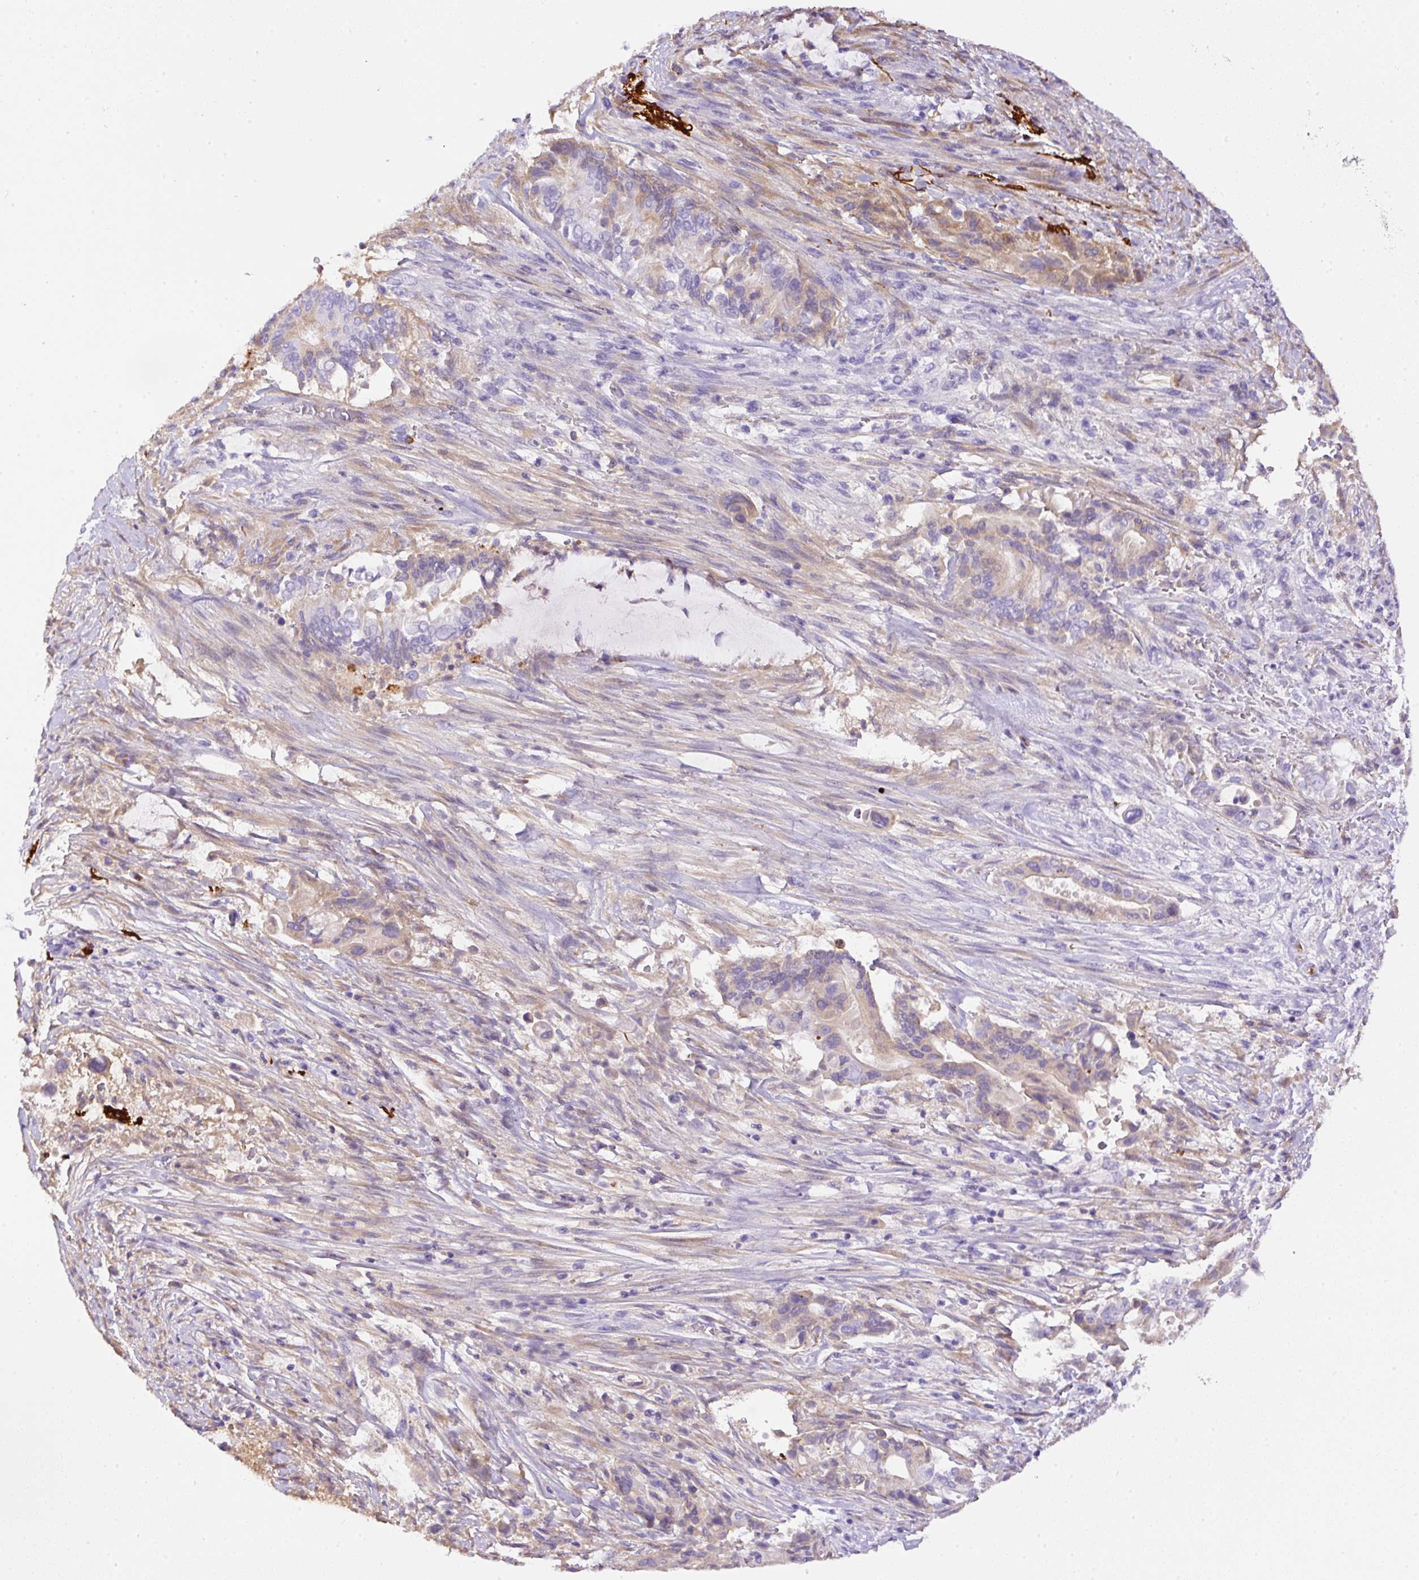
{"staining": {"intensity": "moderate", "quantity": "<25%", "location": "cytoplasmic/membranous"}, "tissue": "pancreatic cancer", "cell_type": "Tumor cells", "image_type": "cancer", "snomed": [{"axis": "morphology", "description": "Adenocarcinoma, NOS"}, {"axis": "topography", "description": "Pancreas"}], "caption": "Immunohistochemistry (IHC) photomicrograph of neoplastic tissue: pancreatic adenocarcinoma stained using immunohistochemistry (IHC) displays low levels of moderate protein expression localized specifically in the cytoplasmic/membranous of tumor cells, appearing as a cytoplasmic/membranous brown color.", "gene": "APCS", "patient": {"sex": "male", "age": 68}}